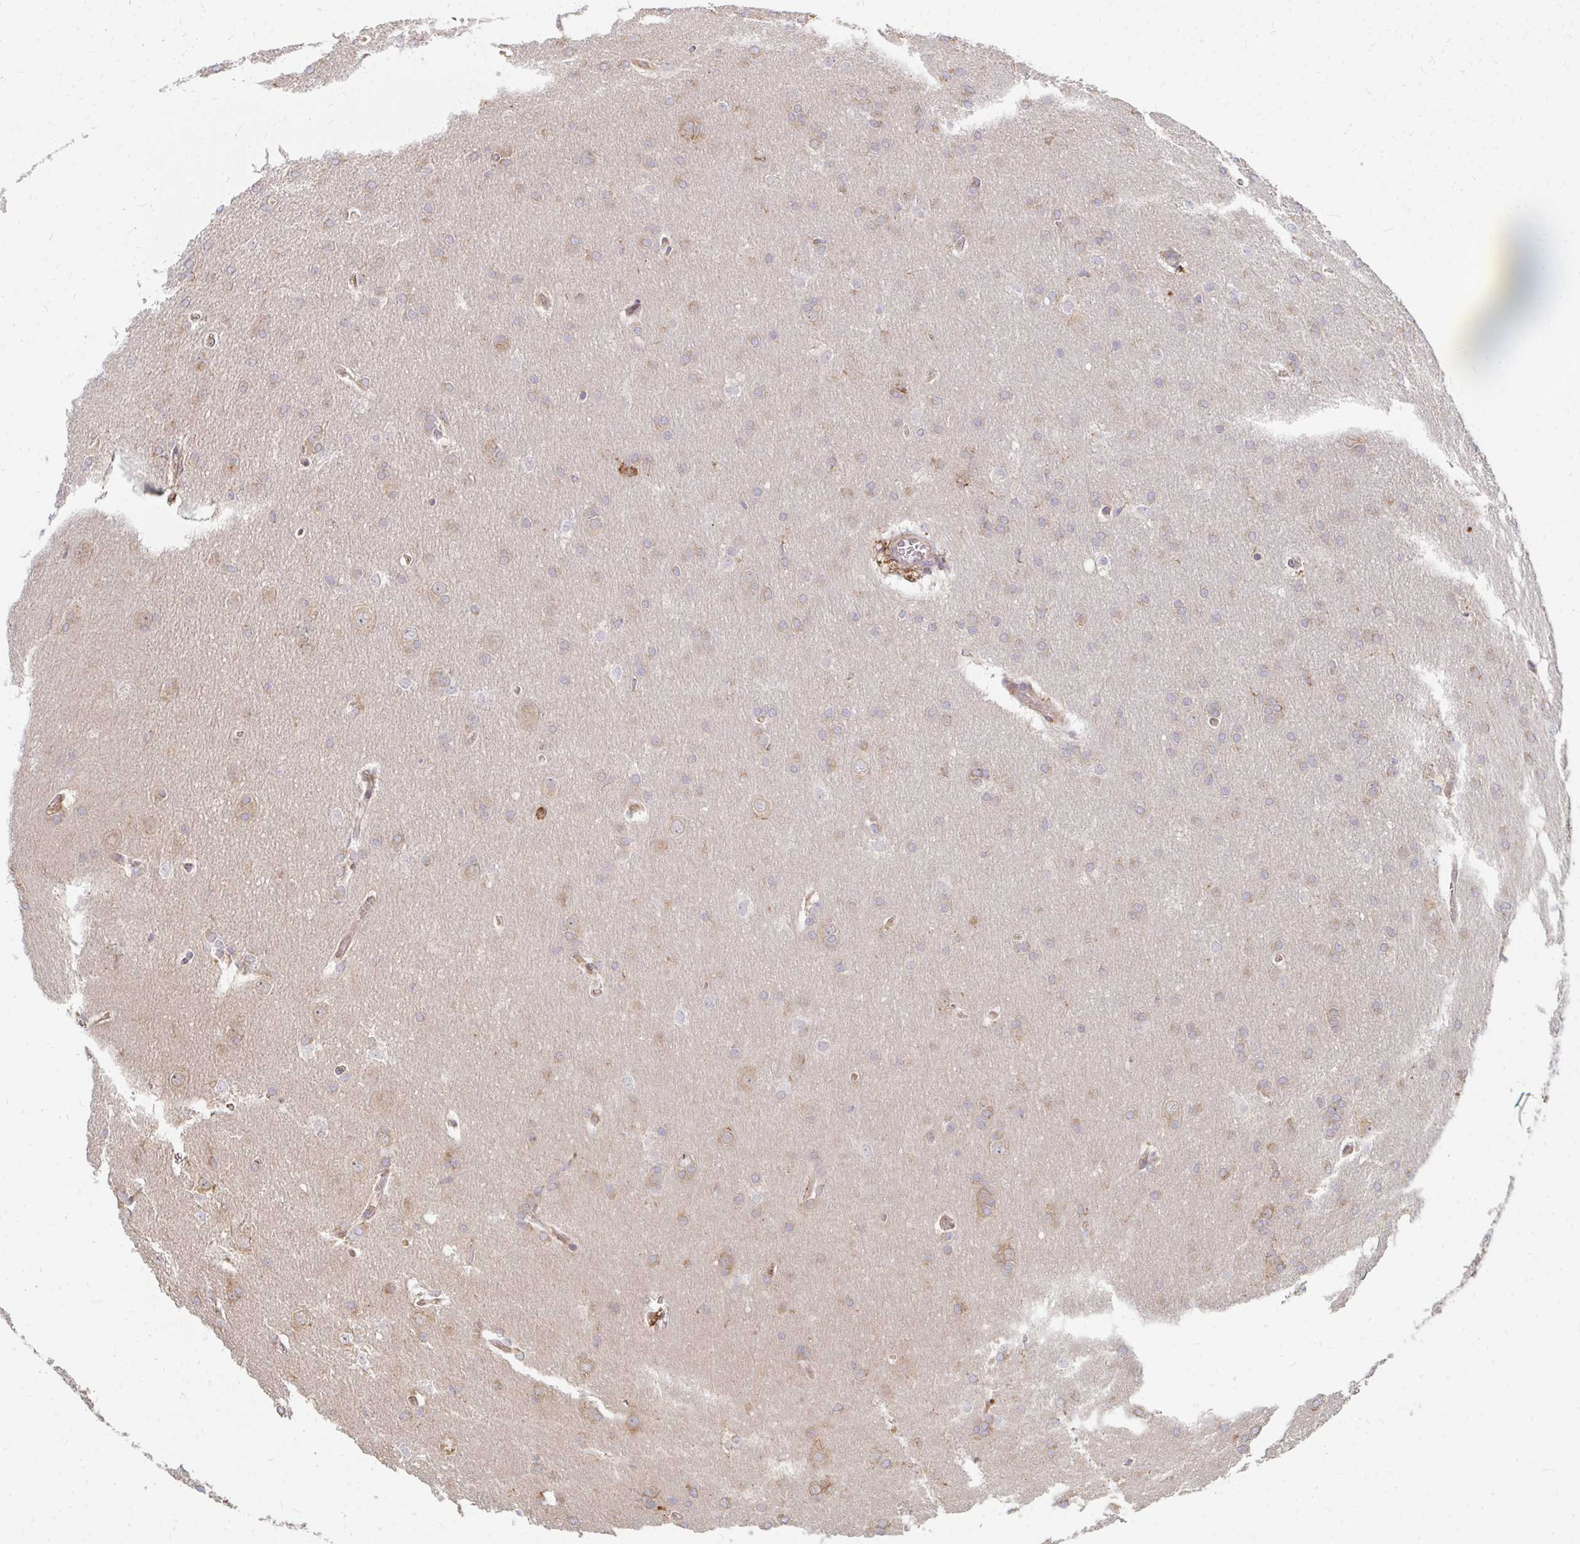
{"staining": {"intensity": "weak", "quantity": "<25%", "location": "cytoplasmic/membranous"}, "tissue": "glioma", "cell_type": "Tumor cells", "image_type": "cancer", "snomed": [{"axis": "morphology", "description": "Glioma, malignant, Low grade"}, {"axis": "topography", "description": "Brain"}], "caption": "Malignant glioma (low-grade) was stained to show a protein in brown. There is no significant positivity in tumor cells.", "gene": "PPP1R13L", "patient": {"sex": "female", "age": 32}}